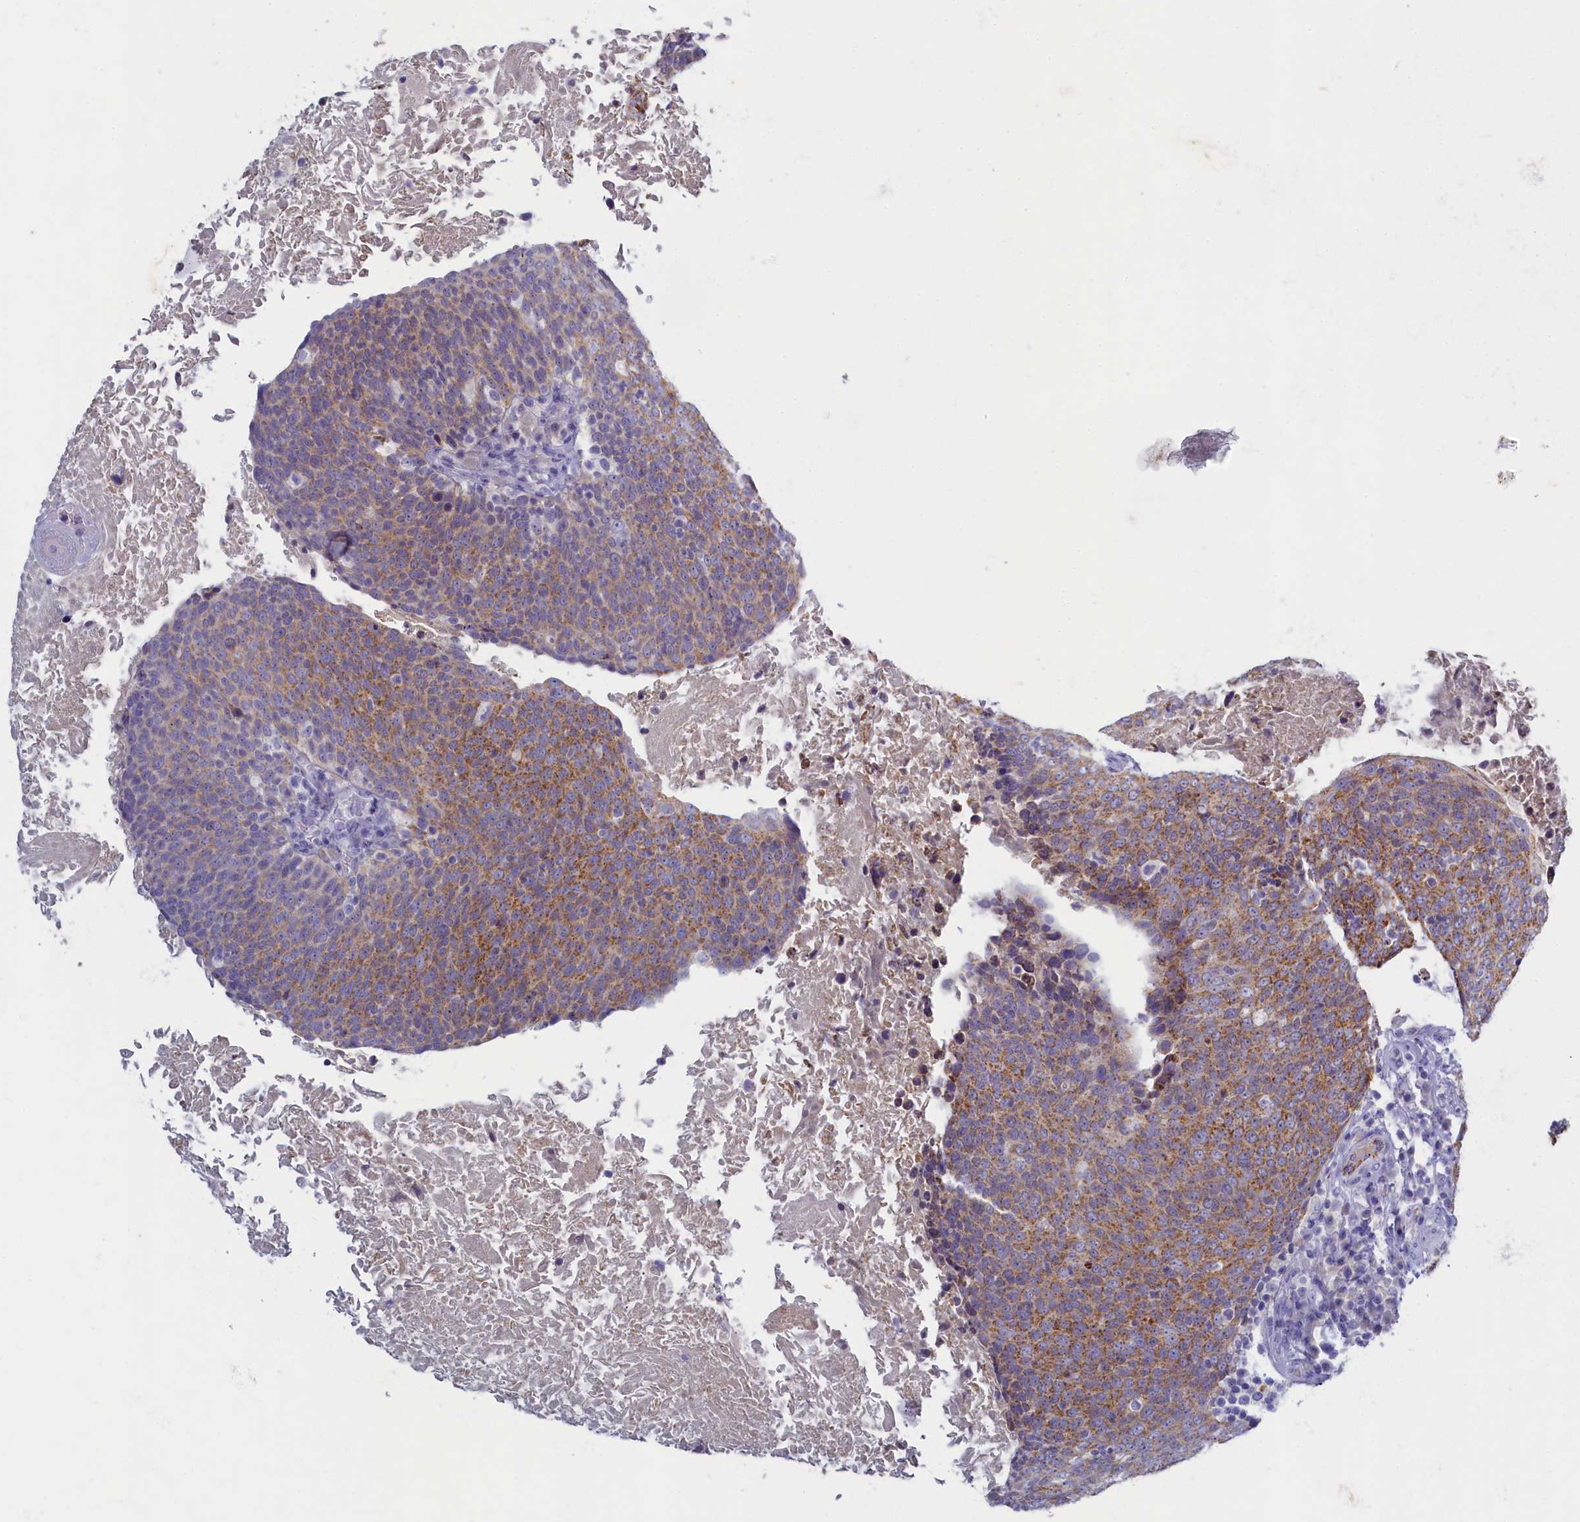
{"staining": {"intensity": "moderate", "quantity": ">75%", "location": "cytoplasmic/membranous"}, "tissue": "head and neck cancer", "cell_type": "Tumor cells", "image_type": "cancer", "snomed": [{"axis": "morphology", "description": "Squamous cell carcinoma, NOS"}, {"axis": "morphology", "description": "Squamous cell carcinoma, metastatic, NOS"}, {"axis": "topography", "description": "Lymph node"}, {"axis": "topography", "description": "Head-Neck"}], "caption": "Moderate cytoplasmic/membranous protein expression is present in approximately >75% of tumor cells in head and neck cancer (squamous cell carcinoma).", "gene": "OCIAD2", "patient": {"sex": "male", "age": 62}}